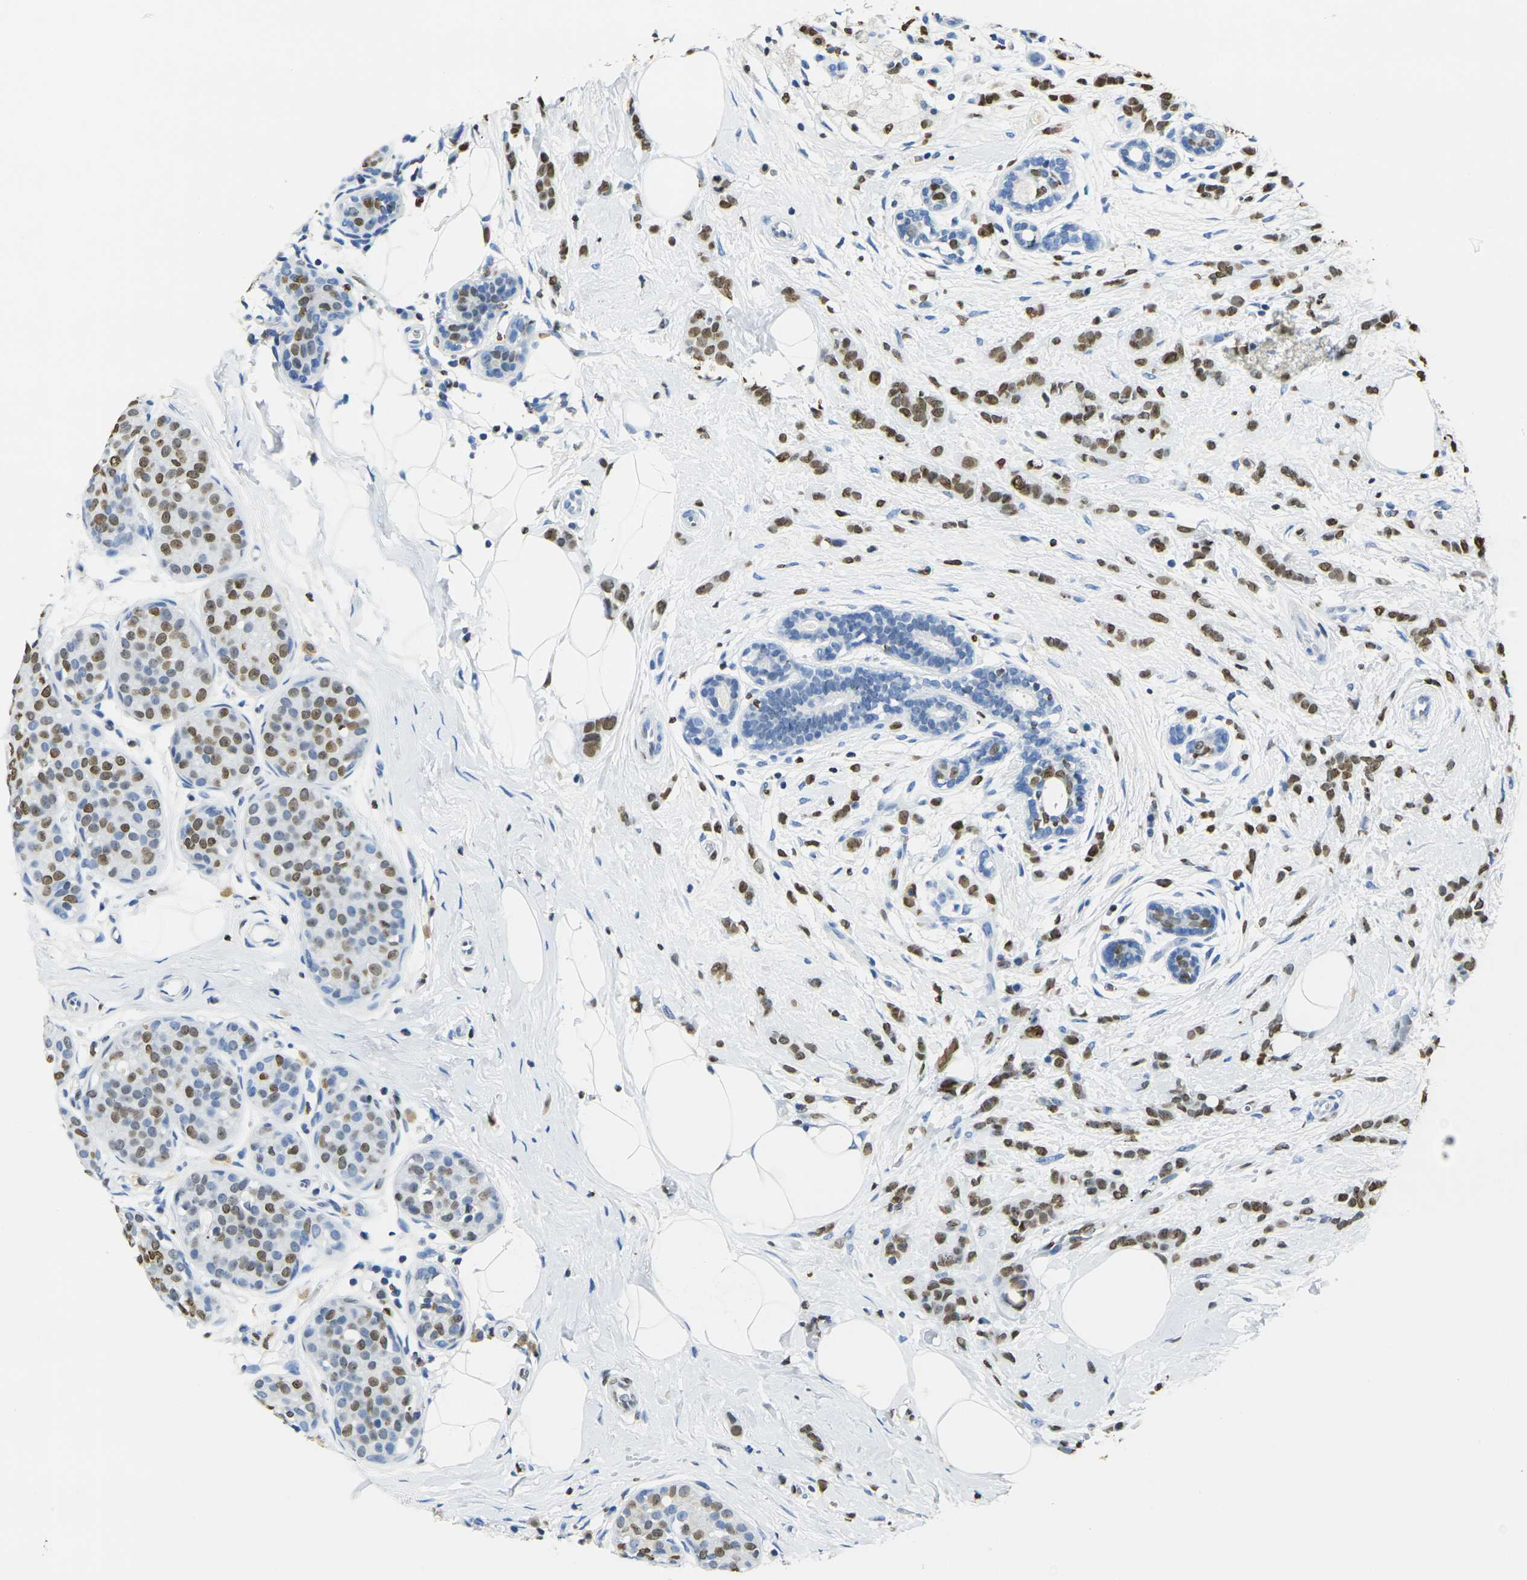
{"staining": {"intensity": "strong", "quantity": ">75%", "location": "nuclear"}, "tissue": "breast cancer", "cell_type": "Tumor cells", "image_type": "cancer", "snomed": [{"axis": "morphology", "description": "Lobular carcinoma, in situ"}, {"axis": "morphology", "description": "Lobular carcinoma"}, {"axis": "topography", "description": "Breast"}], "caption": "Human breast lobular carcinoma stained with a brown dye exhibits strong nuclear positive expression in about >75% of tumor cells.", "gene": "DRAXIN", "patient": {"sex": "female", "age": 41}}